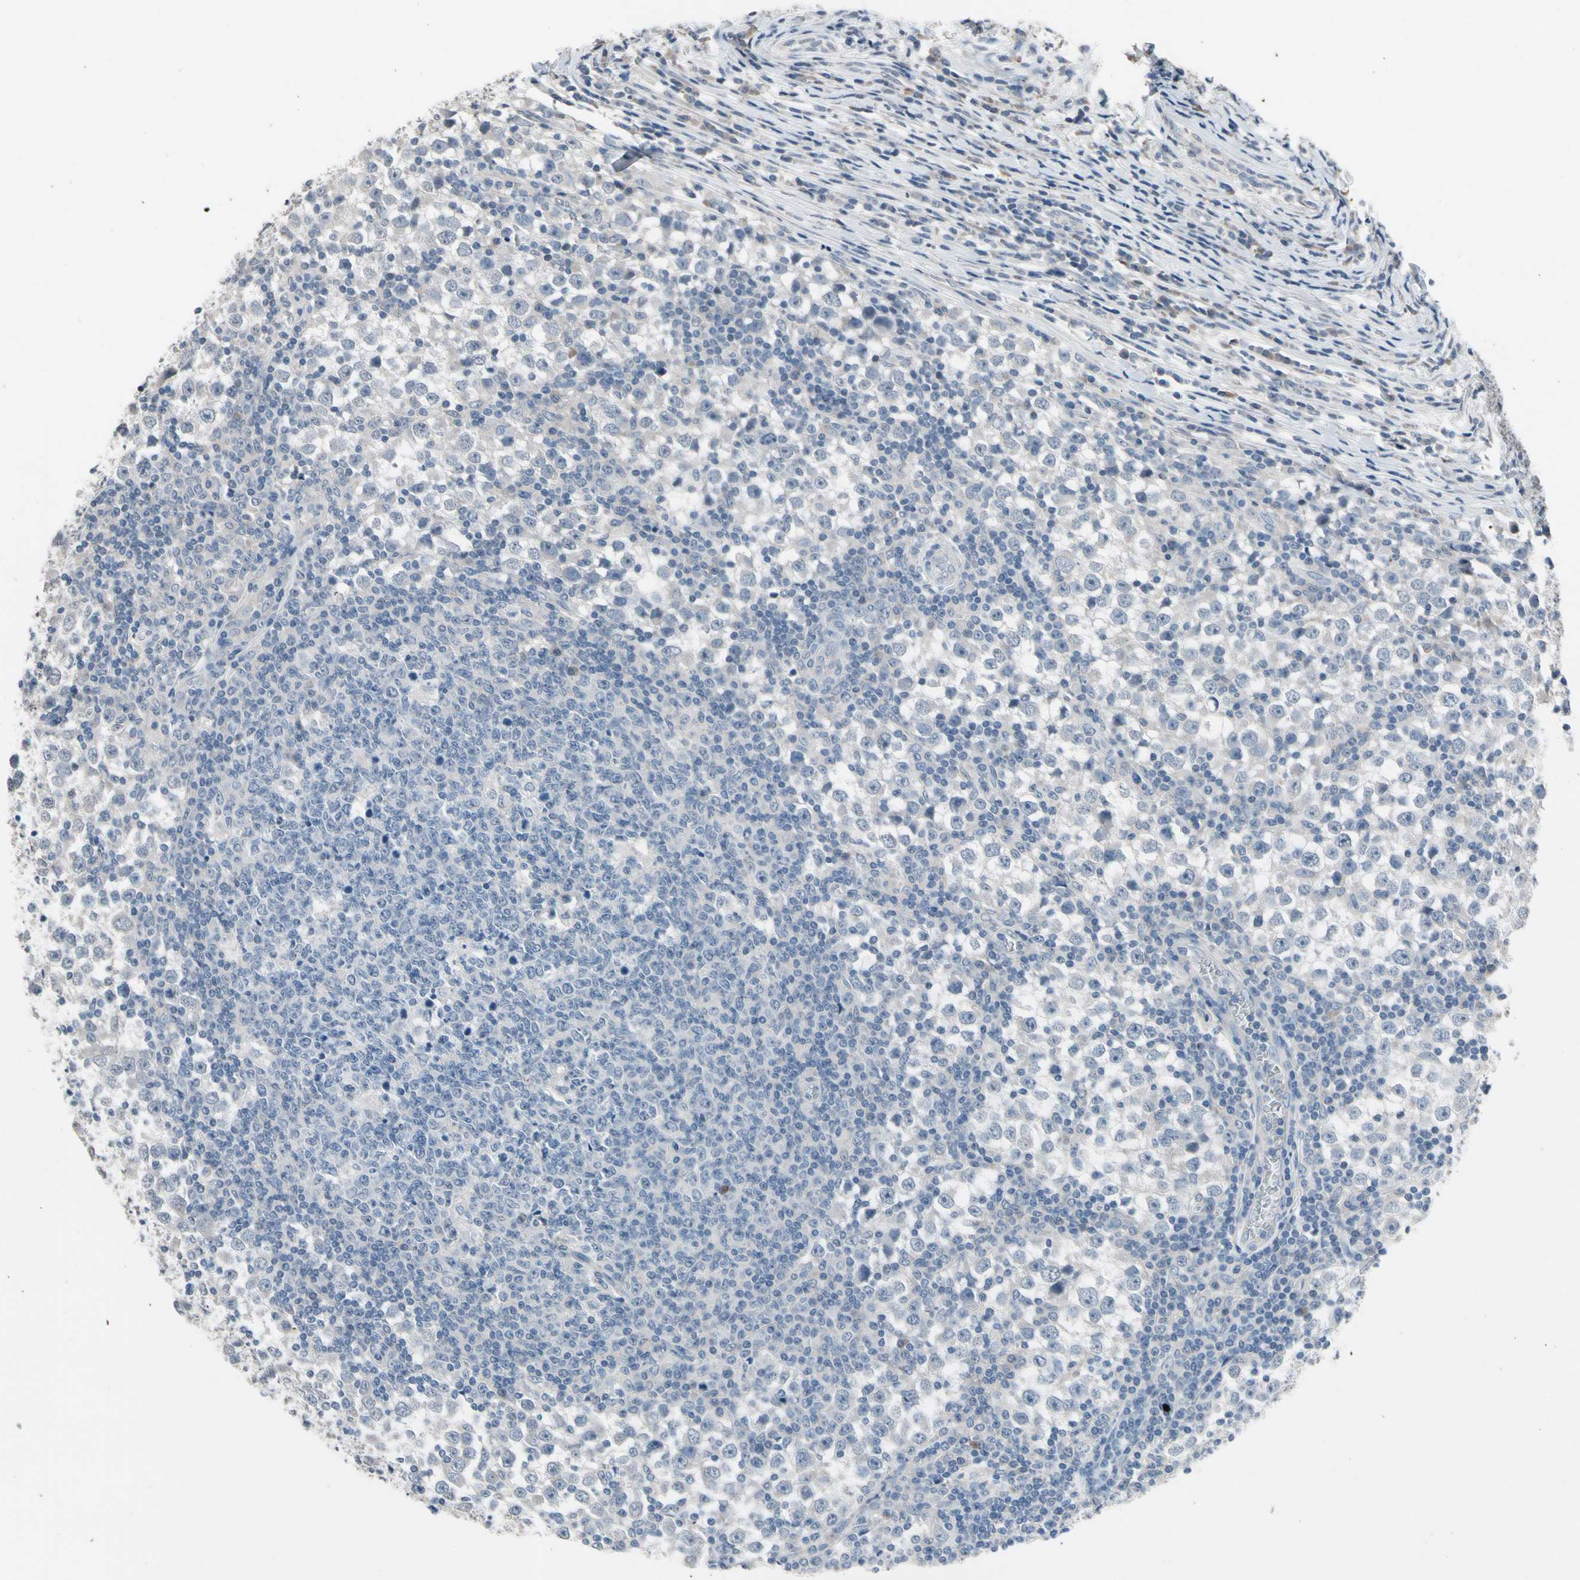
{"staining": {"intensity": "negative", "quantity": "none", "location": "none"}, "tissue": "testis cancer", "cell_type": "Tumor cells", "image_type": "cancer", "snomed": [{"axis": "morphology", "description": "Seminoma, NOS"}, {"axis": "topography", "description": "Testis"}], "caption": "The image demonstrates no significant positivity in tumor cells of testis seminoma. Nuclei are stained in blue.", "gene": "SV2A", "patient": {"sex": "male", "age": 65}}